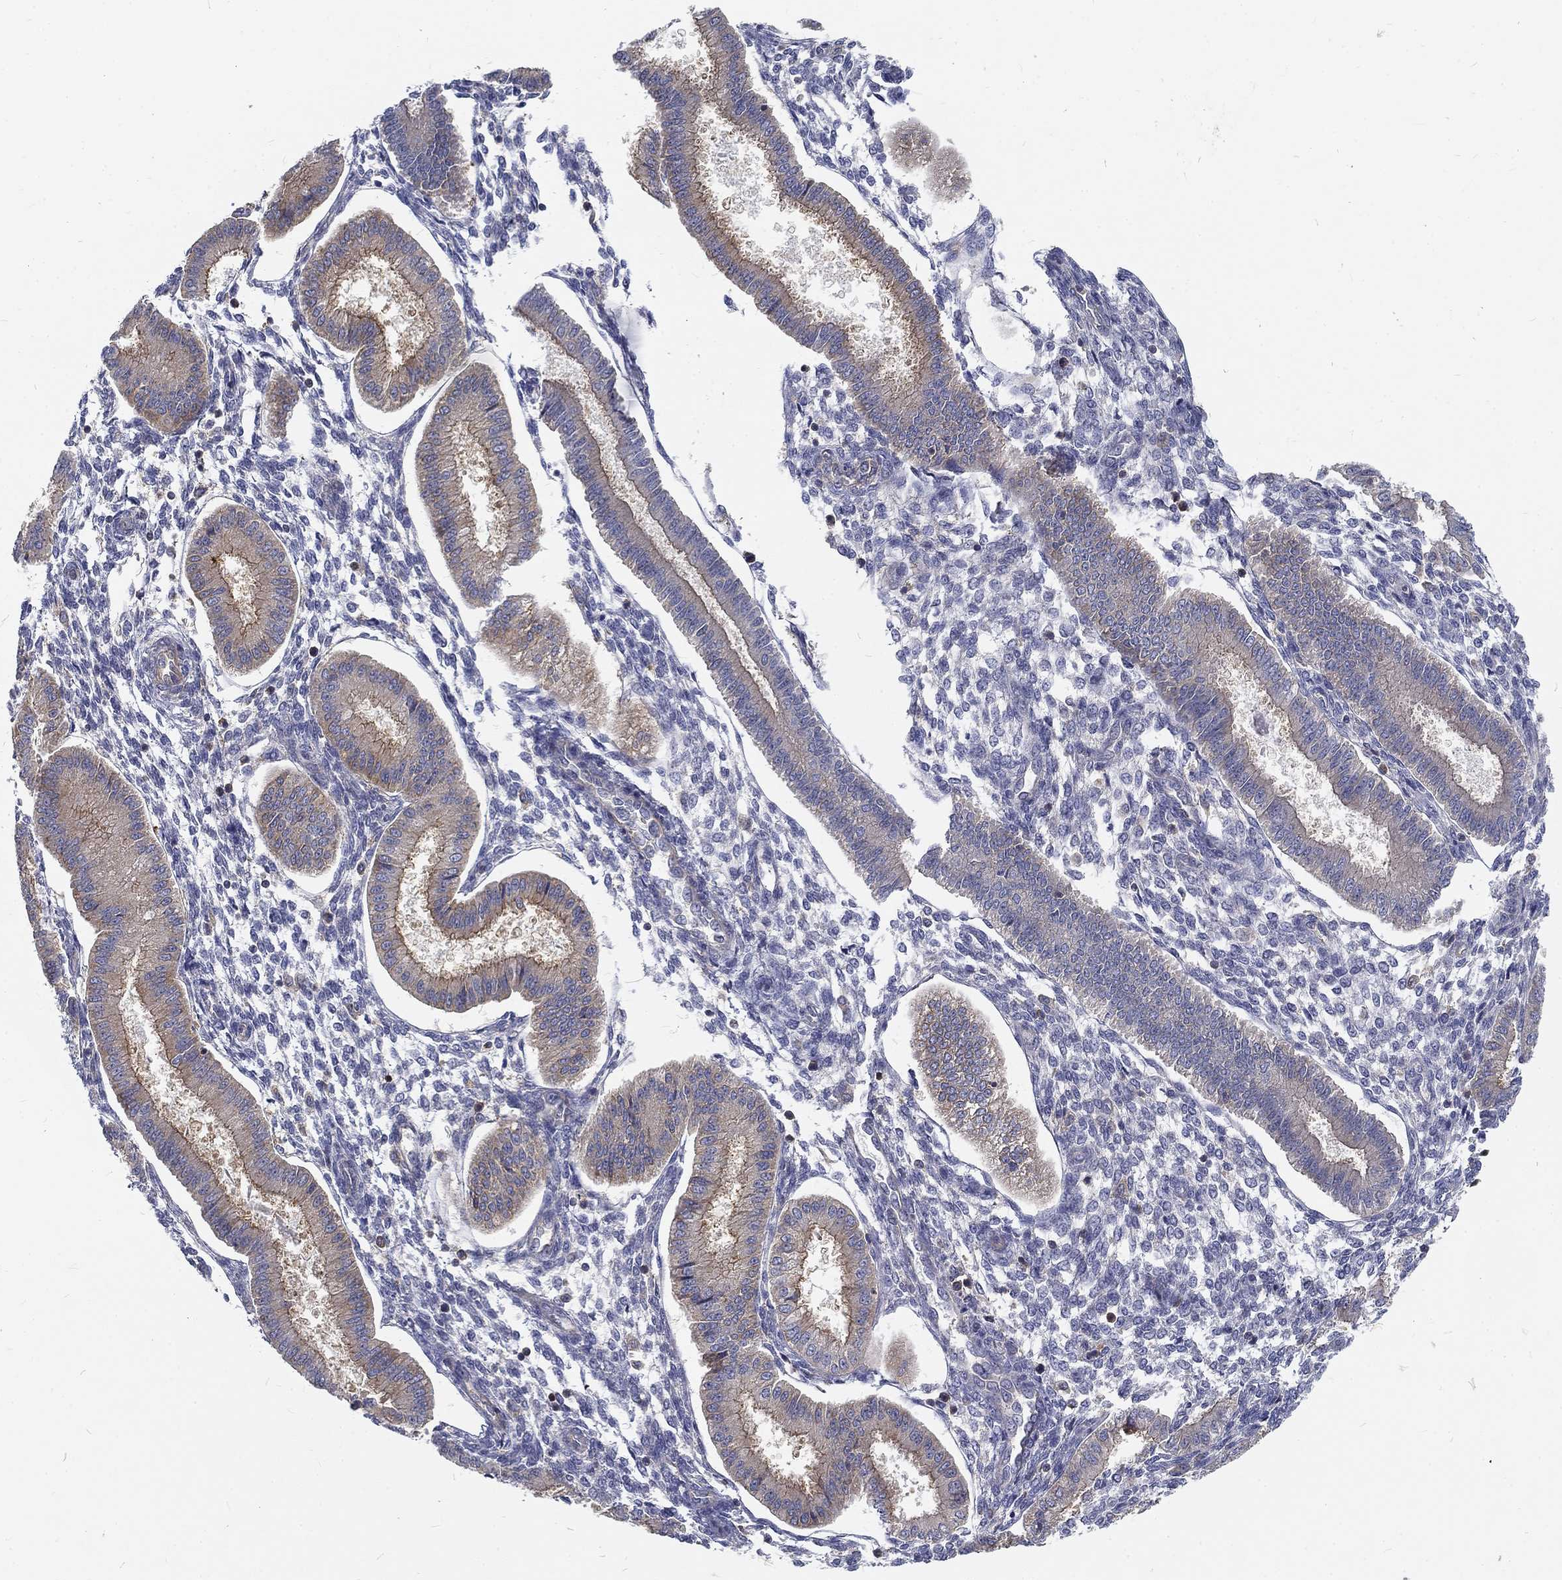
{"staining": {"intensity": "negative", "quantity": "none", "location": "none"}, "tissue": "endometrium", "cell_type": "Cells in endometrial stroma", "image_type": "normal", "snomed": [{"axis": "morphology", "description": "Normal tissue, NOS"}, {"axis": "topography", "description": "Endometrium"}], "caption": "A high-resolution image shows immunohistochemistry (IHC) staining of normal endometrium, which demonstrates no significant staining in cells in endometrial stroma.", "gene": "MTMR11", "patient": {"sex": "female", "age": 43}}